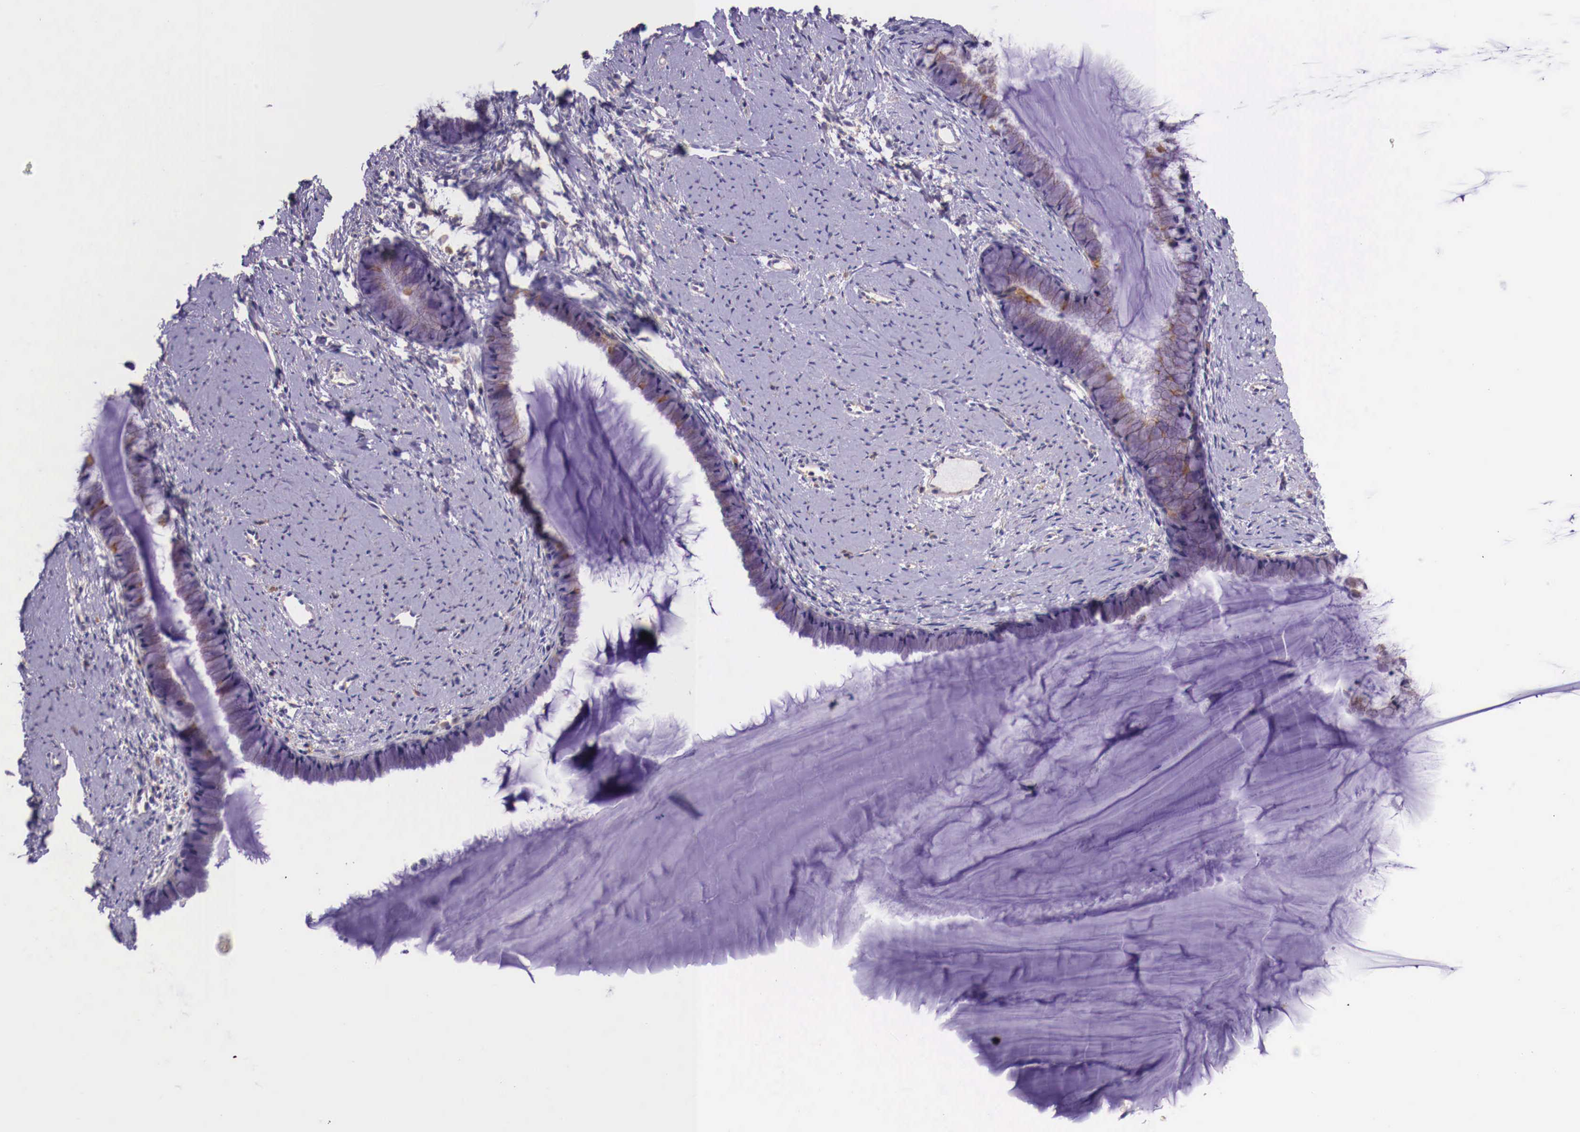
{"staining": {"intensity": "weak", "quantity": "25%-75%", "location": "cytoplasmic/membranous"}, "tissue": "cervix", "cell_type": "Glandular cells", "image_type": "normal", "snomed": [{"axis": "morphology", "description": "Normal tissue, NOS"}, {"axis": "topography", "description": "Cervix"}], "caption": "An image of cervix stained for a protein displays weak cytoplasmic/membranous brown staining in glandular cells.", "gene": "GRIPAP1", "patient": {"sex": "female", "age": 82}}